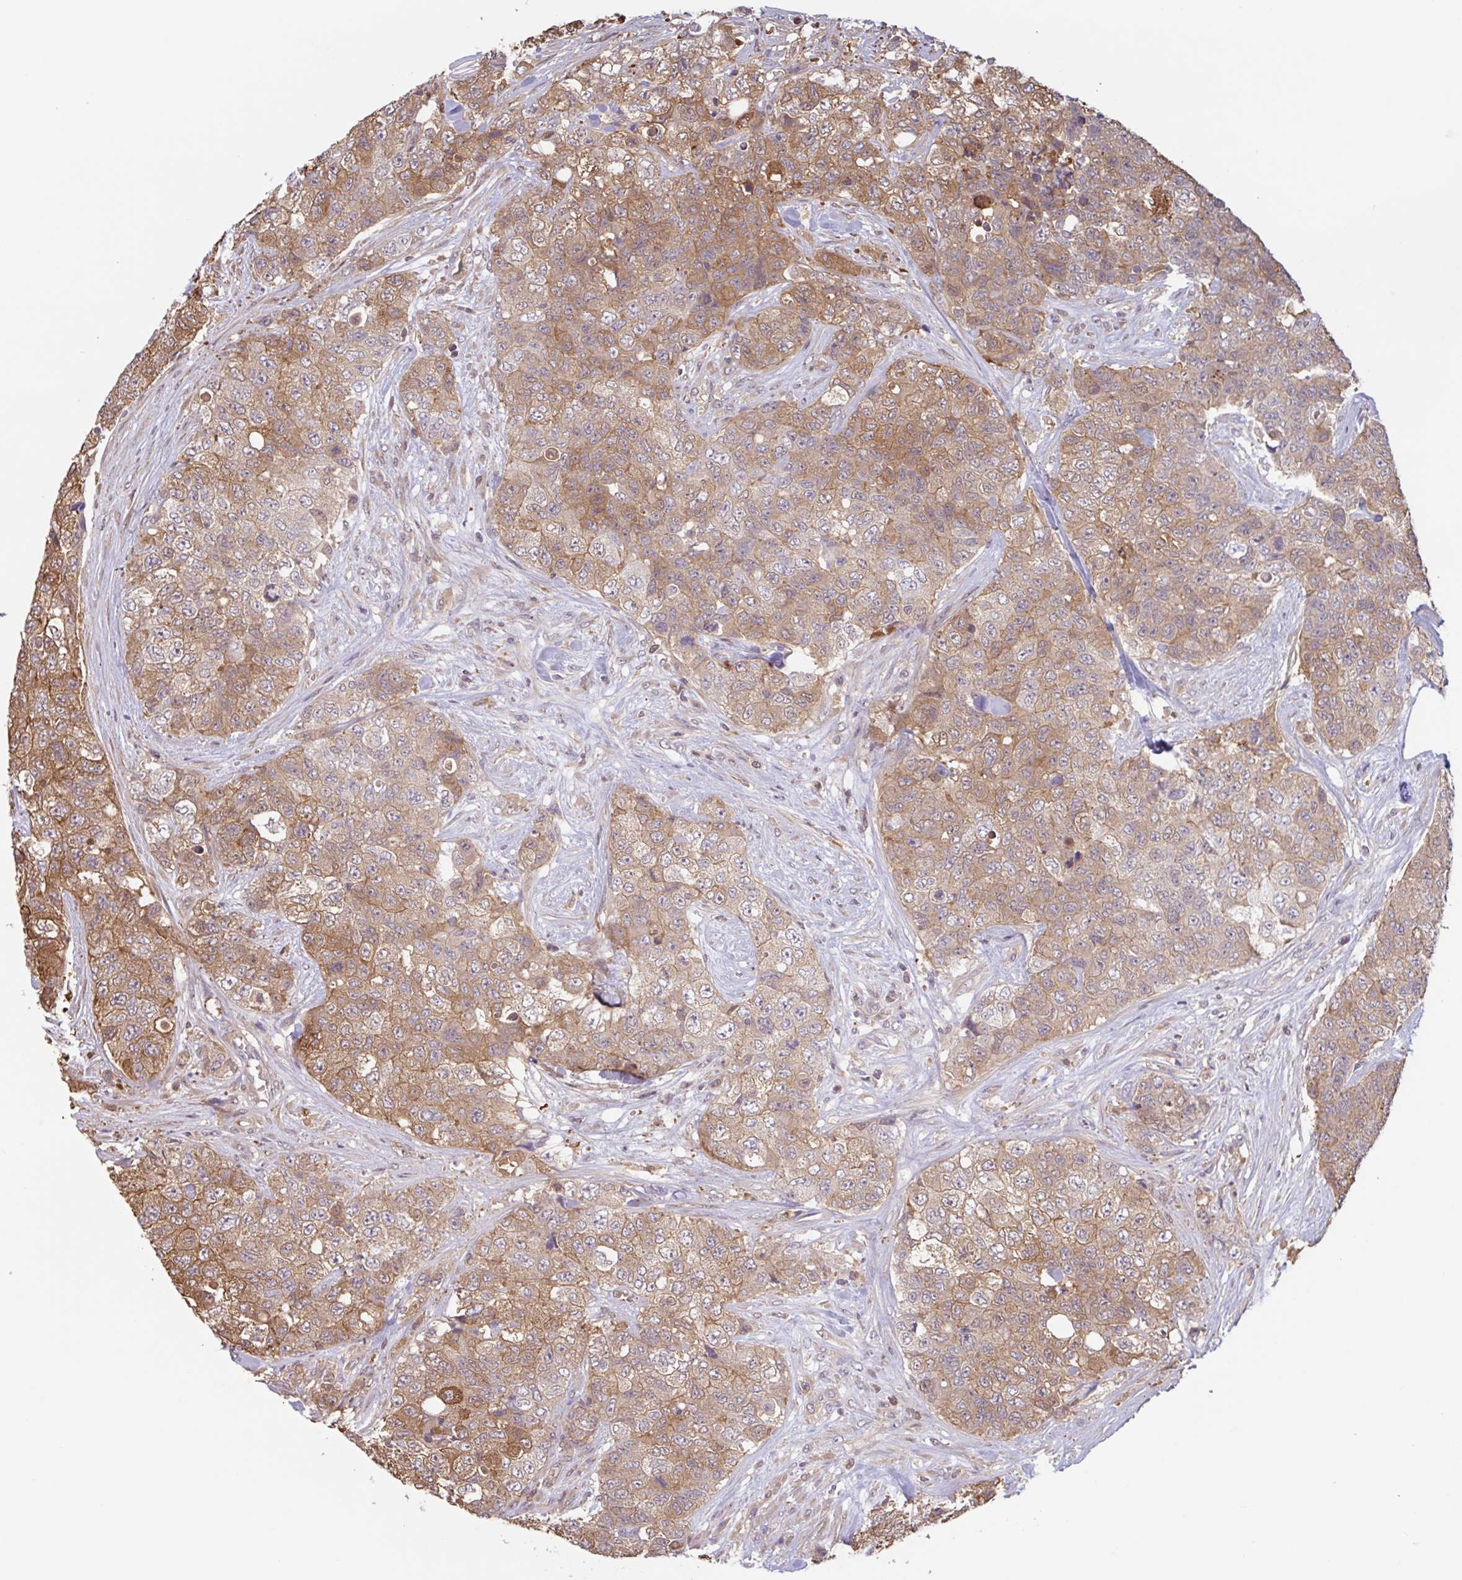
{"staining": {"intensity": "moderate", "quantity": ">75%", "location": "cytoplasmic/membranous"}, "tissue": "urothelial cancer", "cell_type": "Tumor cells", "image_type": "cancer", "snomed": [{"axis": "morphology", "description": "Urothelial carcinoma, High grade"}, {"axis": "topography", "description": "Urinary bladder"}], "caption": "There is medium levels of moderate cytoplasmic/membranous staining in tumor cells of urothelial cancer, as demonstrated by immunohistochemical staining (brown color).", "gene": "OTOP2", "patient": {"sex": "female", "age": 78}}